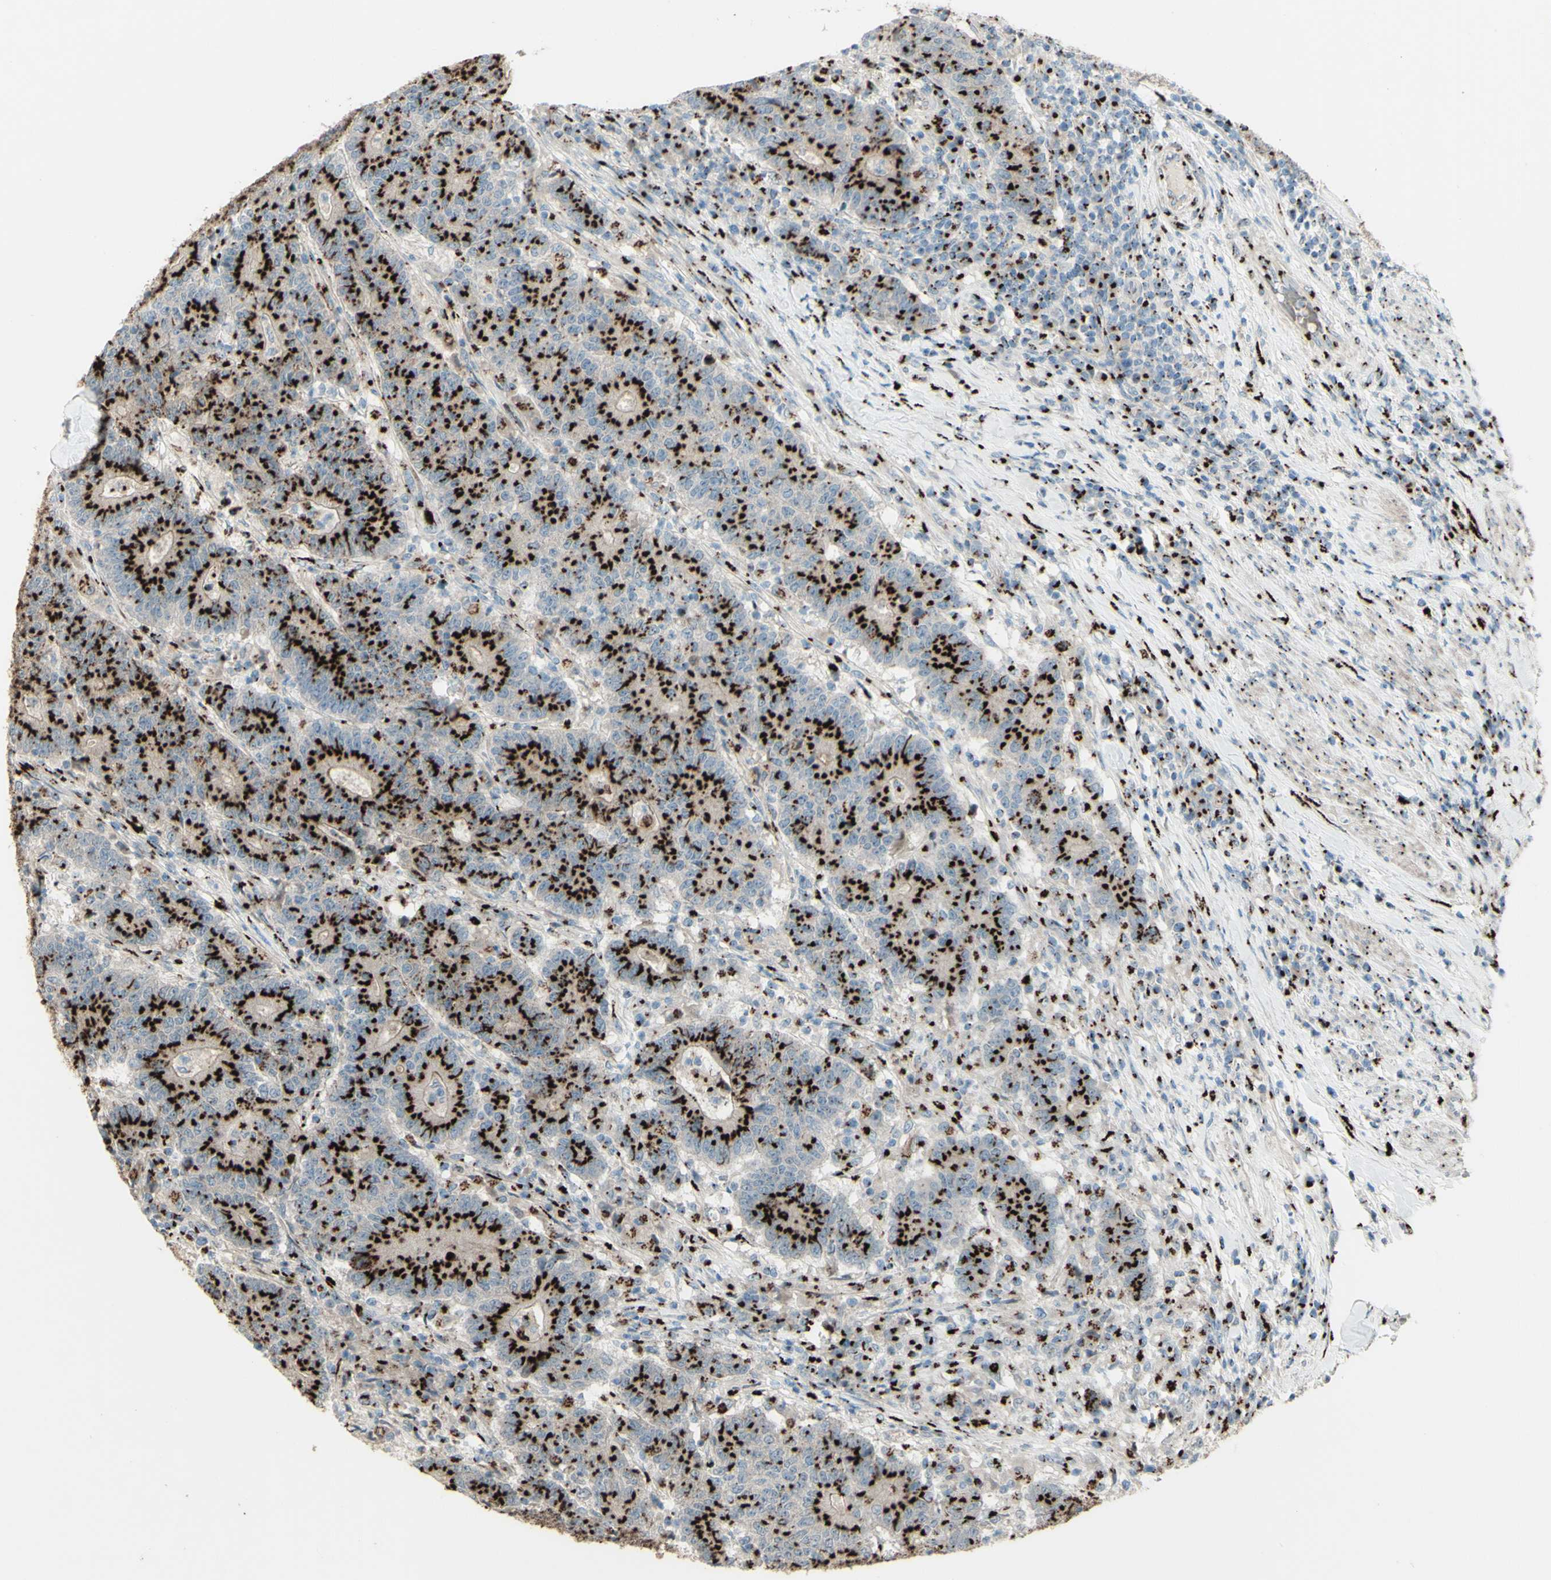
{"staining": {"intensity": "strong", "quantity": ">75%", "location": "cytoplasmic/membranous"}, "tissue": "colorectal cancer", "cell_type": "Tumor cells", "image_type": "cancer", "snomed": [{"axis": "morphology", "description": "Normal tissue, NOS"}, {"axis": "morphology", "description": "Adenocarcinoma, NOS"}, {"axis": "topography", "description": "Colon"}], "caption": "IHC of colorectal cancer demonstrates high levels of strong cytoplasmic/membranous expression in about >75% of tumor cells.", "gene": "BPNT2", "patient": {"sex": "female", "age": 75}}